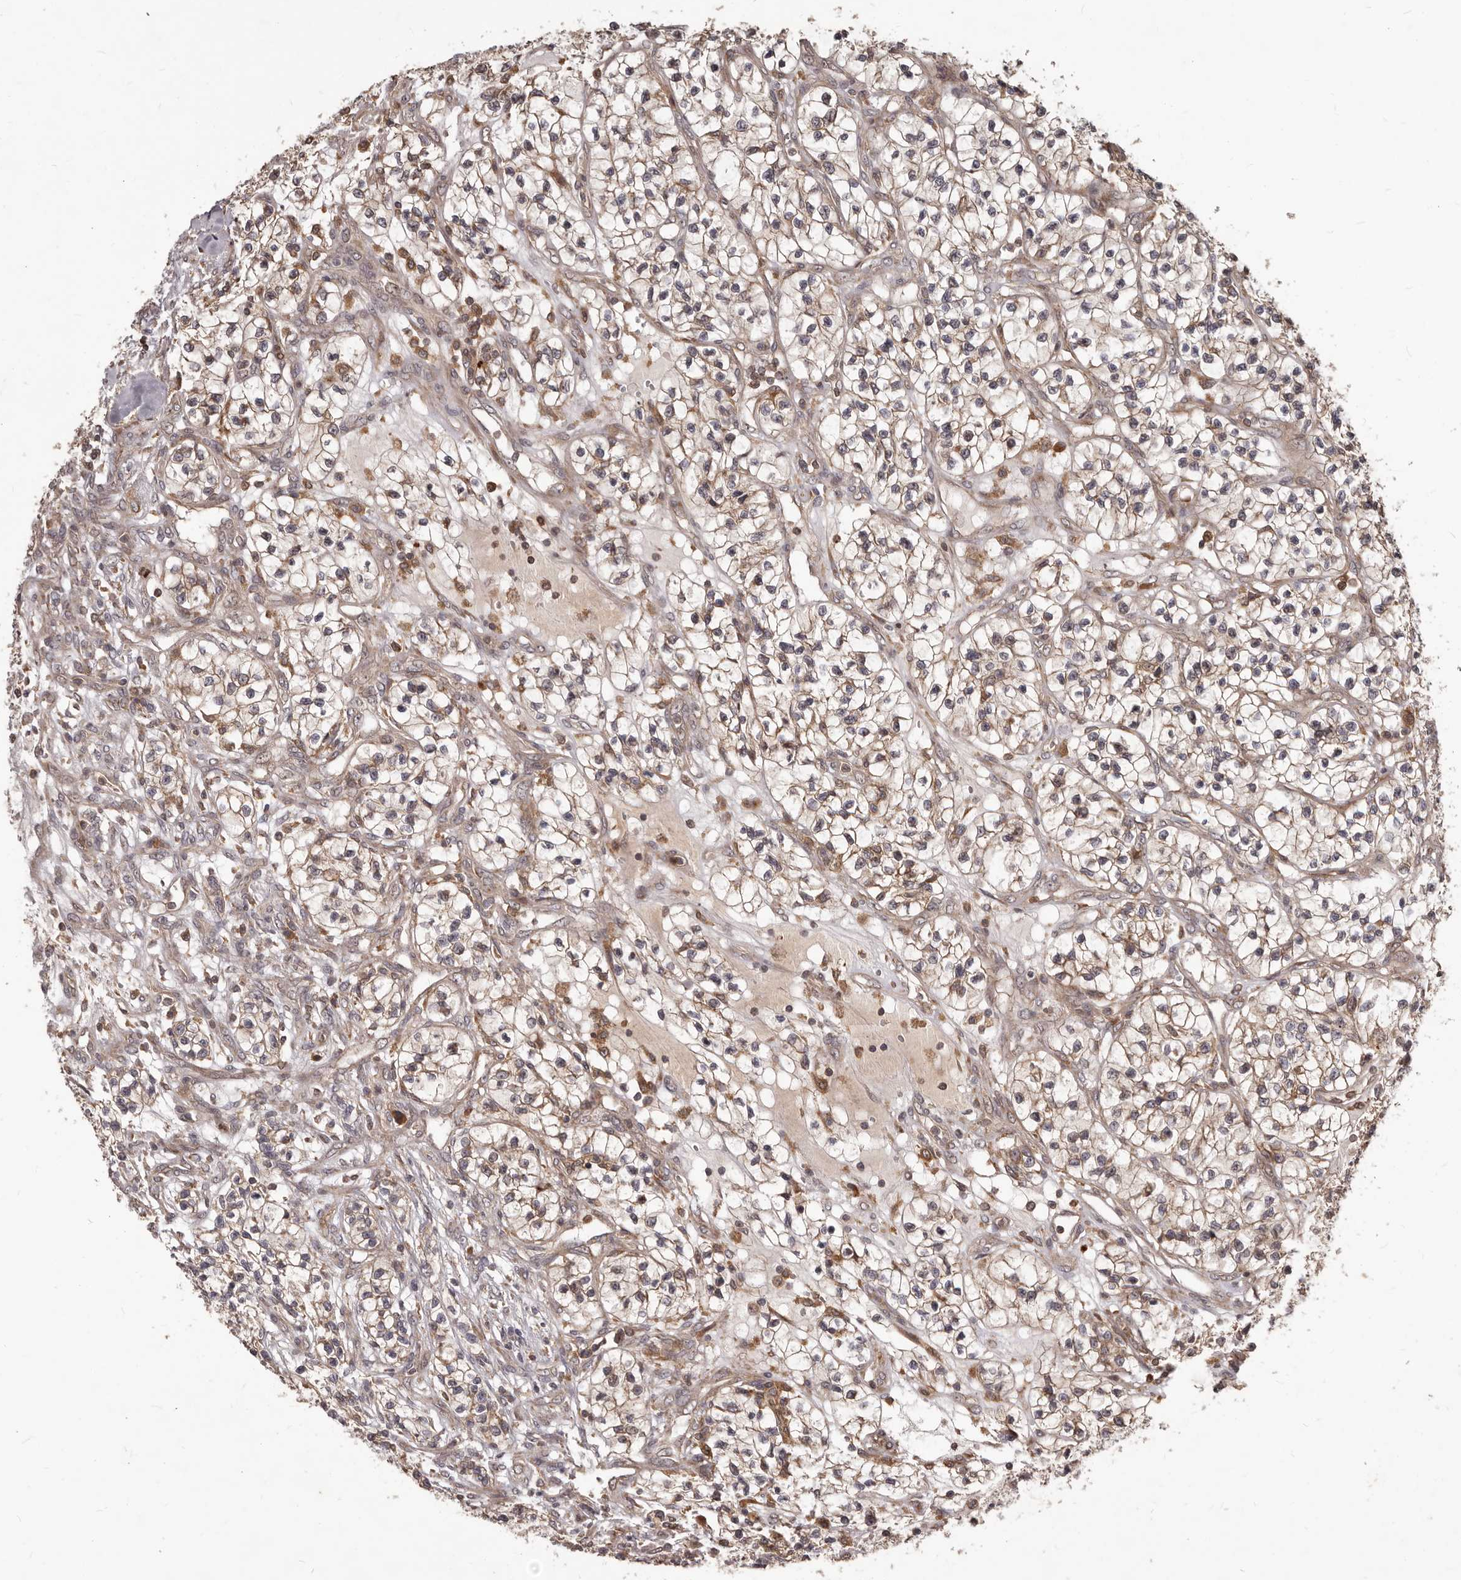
{"staining": {"intensity": "weak", "quantity": "25%-75%", "location": "cytoplasmic/membranous"}, "tissue": "renal cancer", "cell_type": "Tumor cells", "image_type": "cancer", "snomed": [{"axis": "morphology", "description": "Adenocarcinoma, NOS"}, {"axis": "topography", "description": "Kidney"}], "caption": "Immunohistochemical staining of human renal adenocarcinoma exhibits low levels of weak cytoplasmic/membranous positivity in approximately 25%-75% of tumor cells.", "gene": "RNF187", "patient": {"sex": "female", "age": 57}}